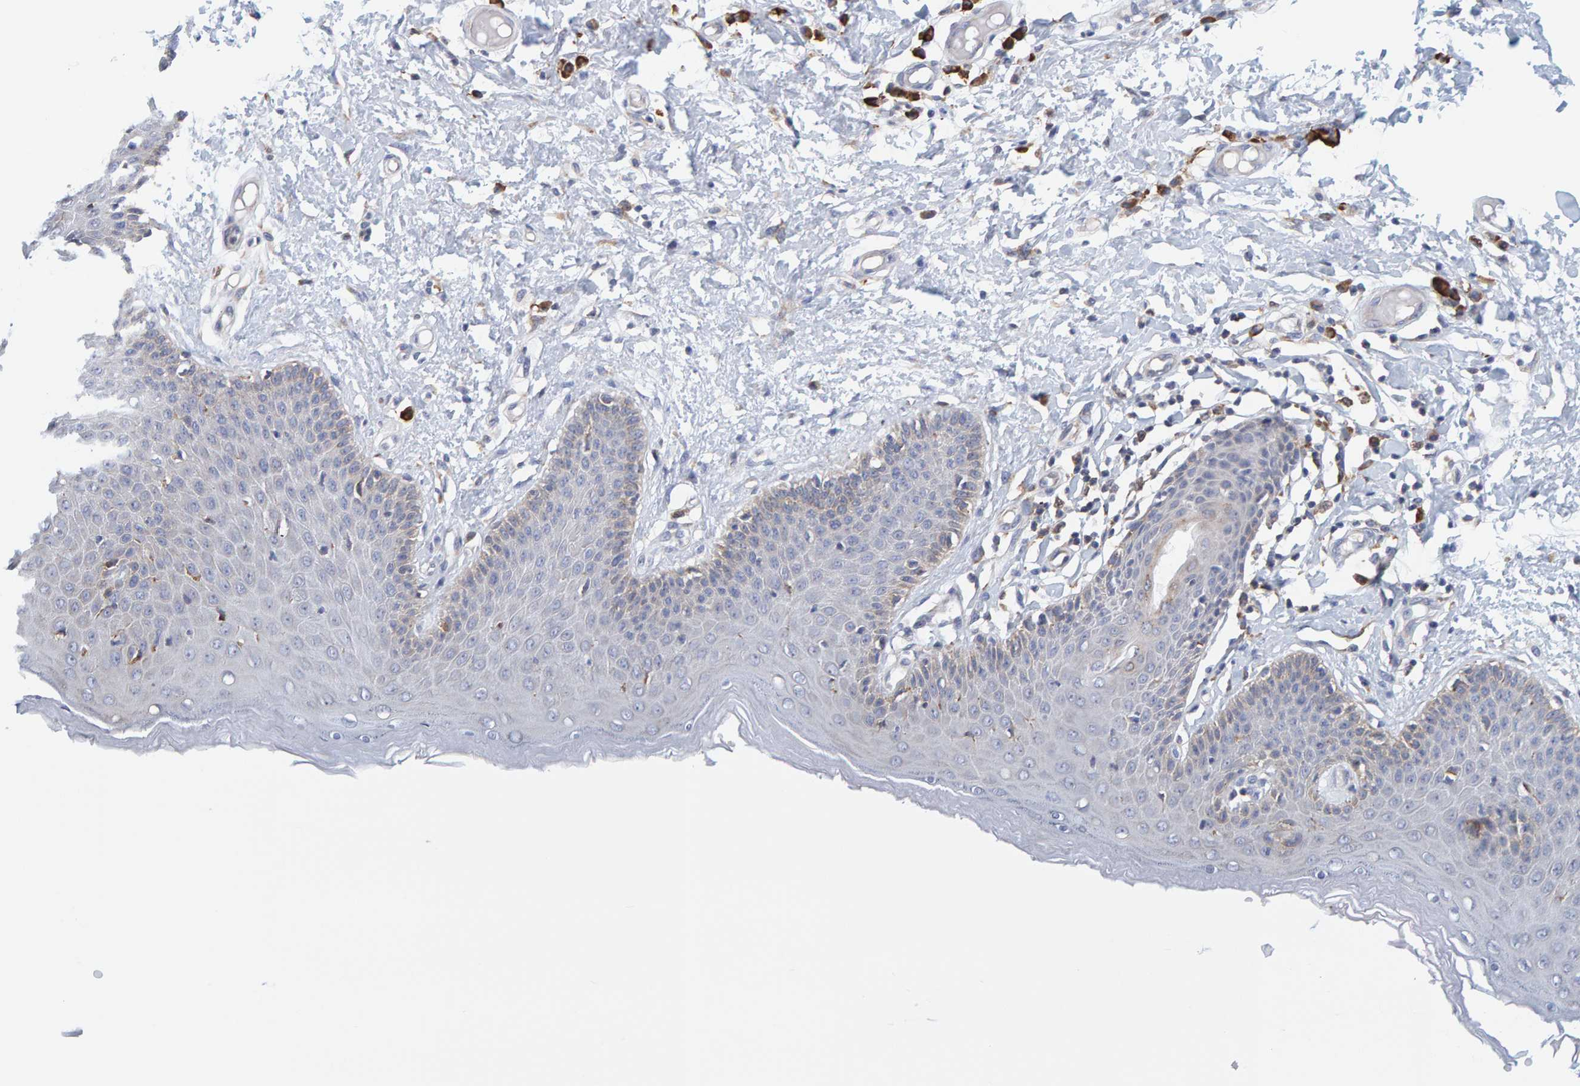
{"staining": {"intensity": "moderate", "quantity": "<25%", "location": "cytoplasmic/membranous"}, "tissue": "skin", "cell_type": "Epidermal cells", "image_type": "normal", "snomed": [{"axis": "morphology", "description": "Normal tissue, NOS"}, {"axis": "topography", "description": "Vulva"}], "caption": "Protein staining of benign skin reveals moderate cytoplasmic/membranous staining in approximately <25% of epidermal cells.", "gene": "SGPL1", "patient": {"sex": "female", "age": 66}}